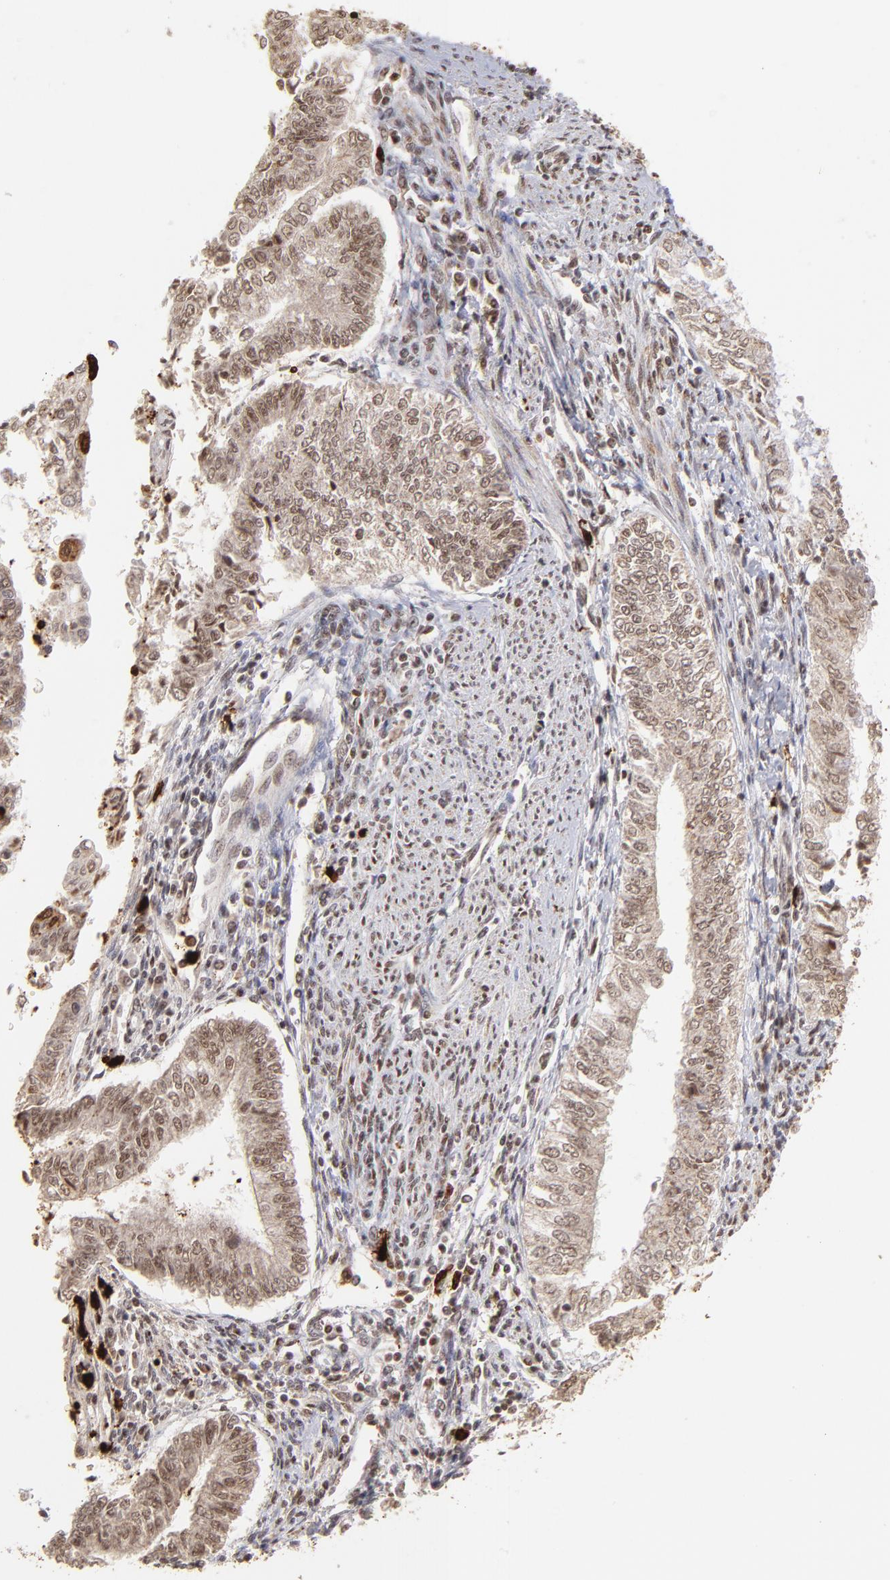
{"staining": {"intensity": "moderate", "quantity": ">75%", "location": "cytoplasmic/membranous,nuclear"}, "tissue": "endometrial cancer", "cell_type": "Tumor cells", "image_type": "cancer", "snomed": [{"axis": "morphology", "description": "Adenocarcinoma, NOS"}, {"axis": "topography", "description": "Endometrium"}], "caption": "Tumor cells display medium levels of moderate cytoplasmic/membranous and nuclear expression in about >75% of cells in human endometrial cancer.", "gene": "ZFX", "patient": {"sex": "female", "age": 66}}